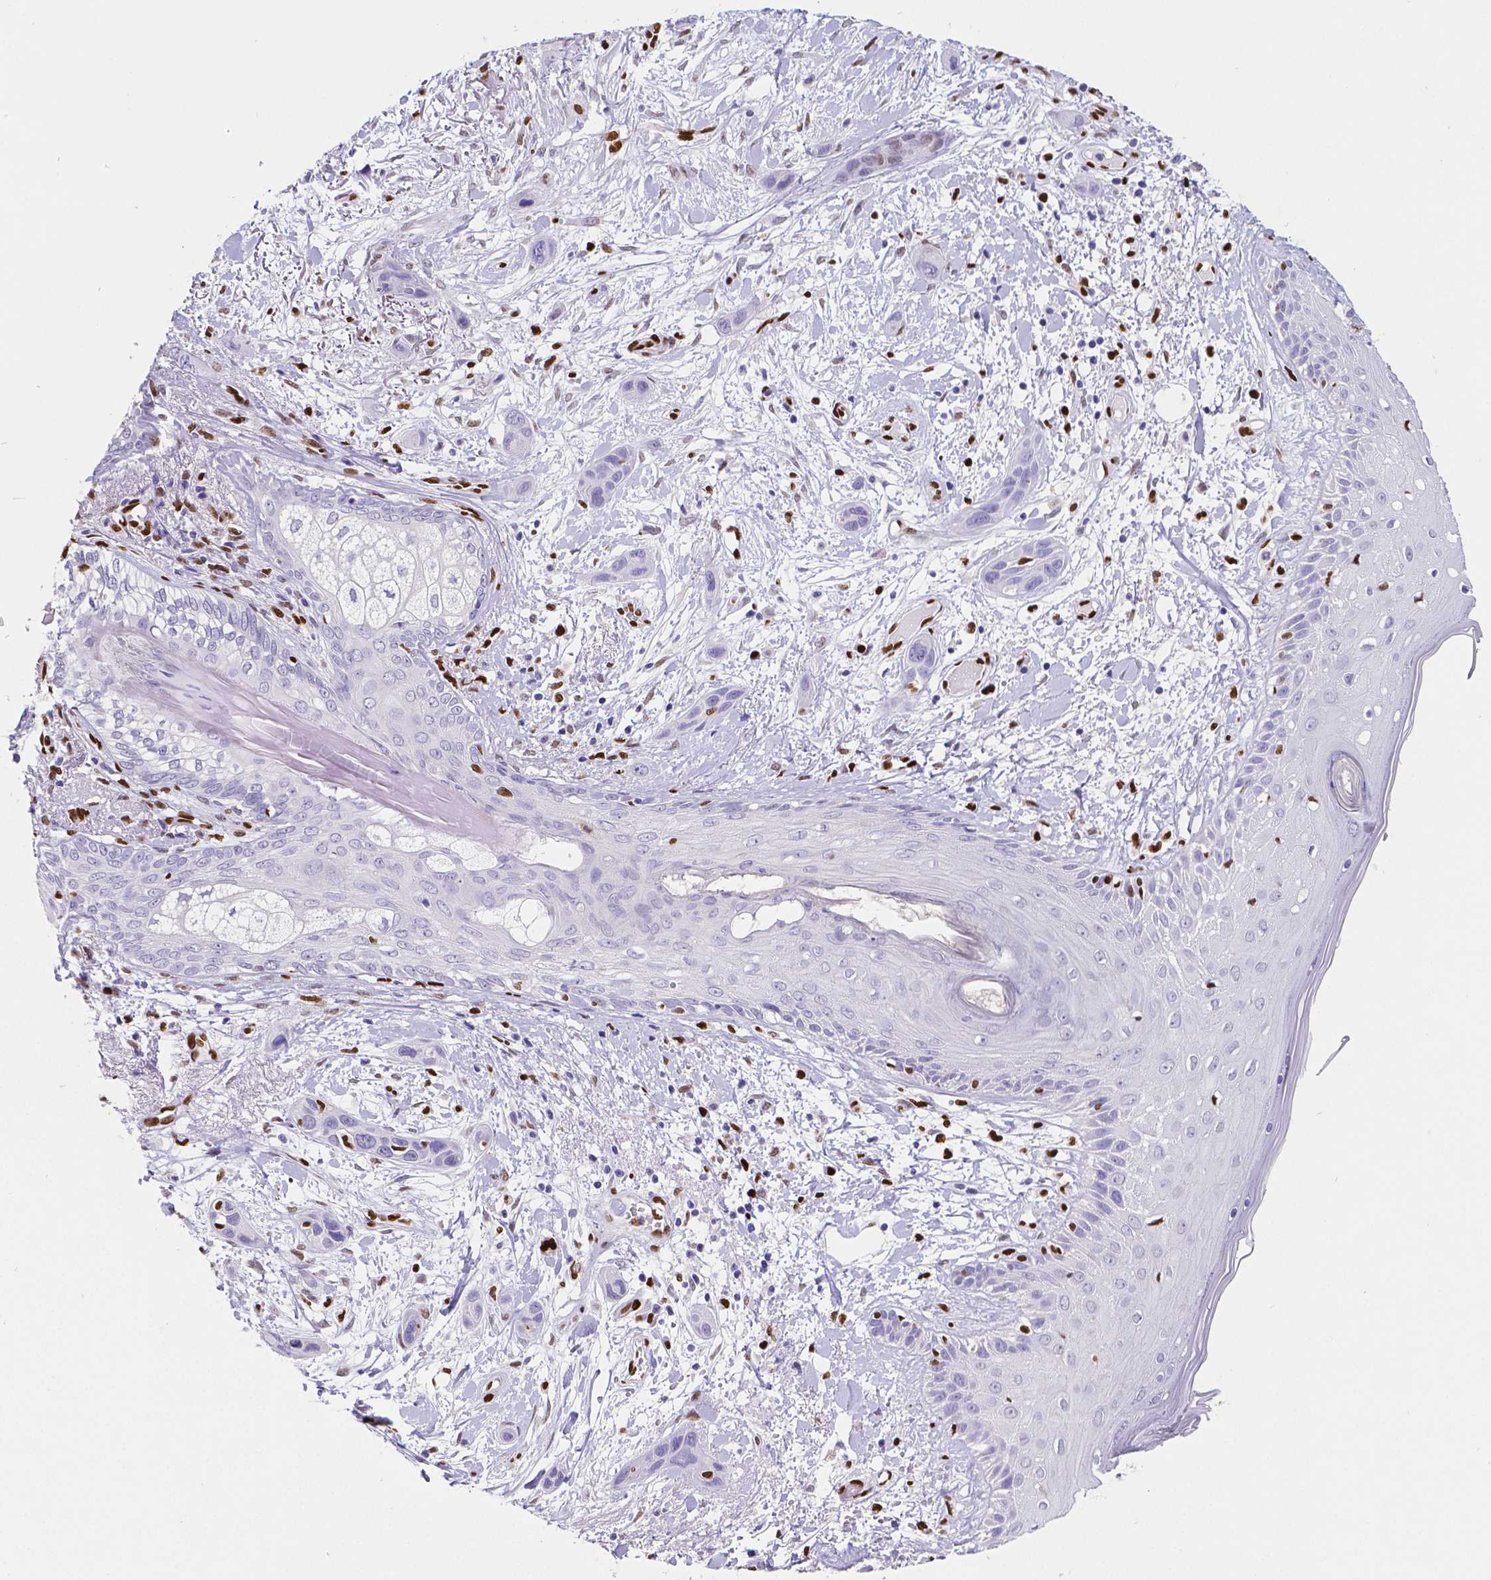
{"staining": {"intensity": "negative", "quantity": "none", "location": "none"}, "tissue": "skin cancer", "cell_type": "Tumor cells", "image_type": "cancer", "snomed": [{"axis": "morphology", "description": "Squamous cell carcinoma, NOS"}, {"axis": "topography", "description": "Skin"}], "caption": "The histopathology image shows no staining of tumor cells in skin cancer (squamous cell carcinoma). Nuclei are stained in blue.", "gene": "MEF2C", "patient": {"sex": "male", "age": 79}}